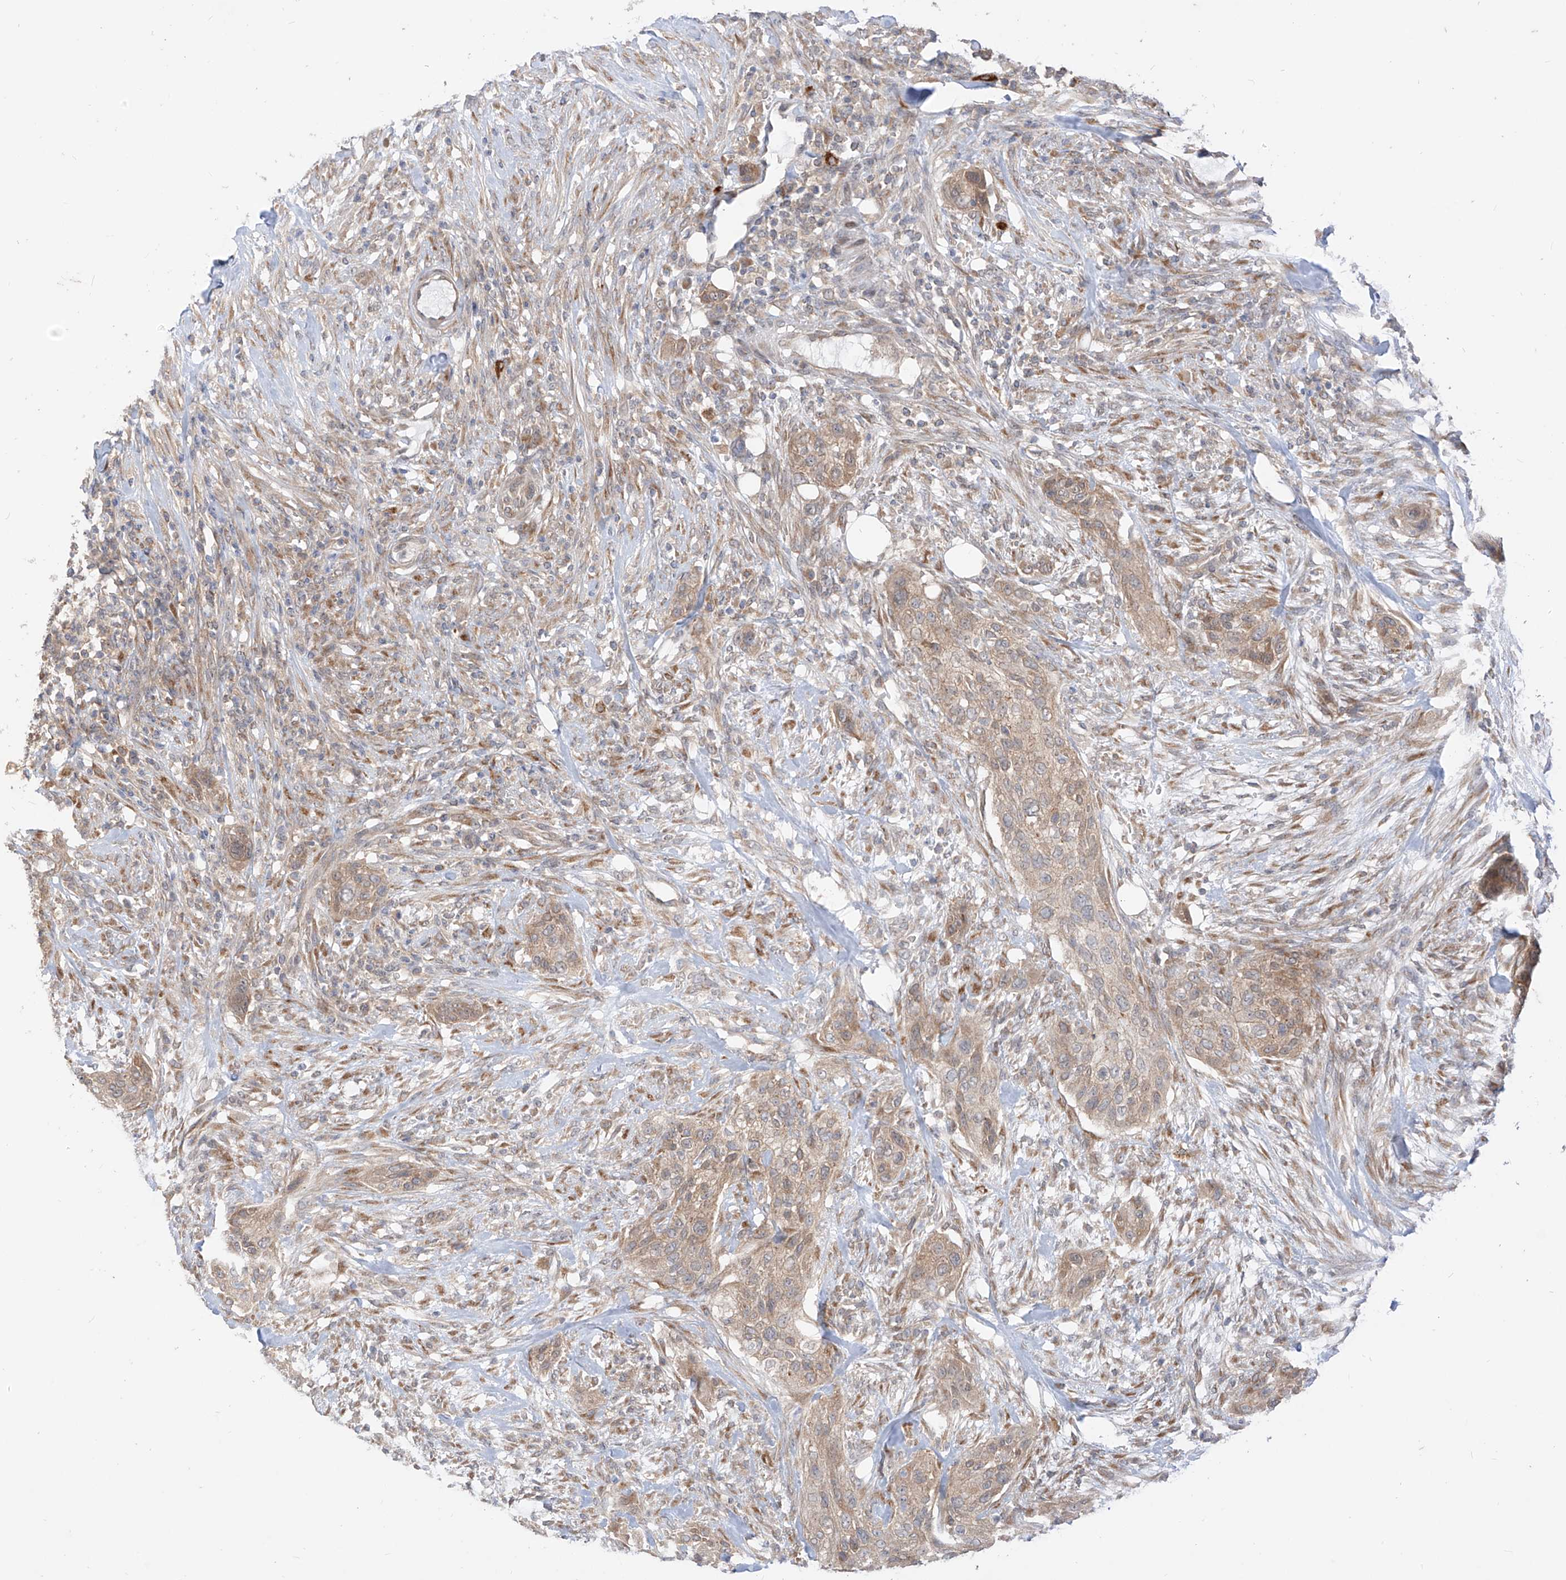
{"staining": {"intensity": "weak", "quantity": ">75%", "location": "cytoplasmic/membranous"}, "tissue": "urothelial cancer", "cell_type": "Tumor cells", "image_type": "cancer", "snomed": [{"axis": "morphology", "description": "Urothelial carcinoma, High grade"}, {"axis": "topography", "description": "Urinary bladder"}], "caption": "Tumor cells show low levels of weak cytoplasmic/membranous staining in about >75% of cells in human urothelial cancer.", "gene": "MTUS2", "patient": {"sex": "male", "age": 35}}